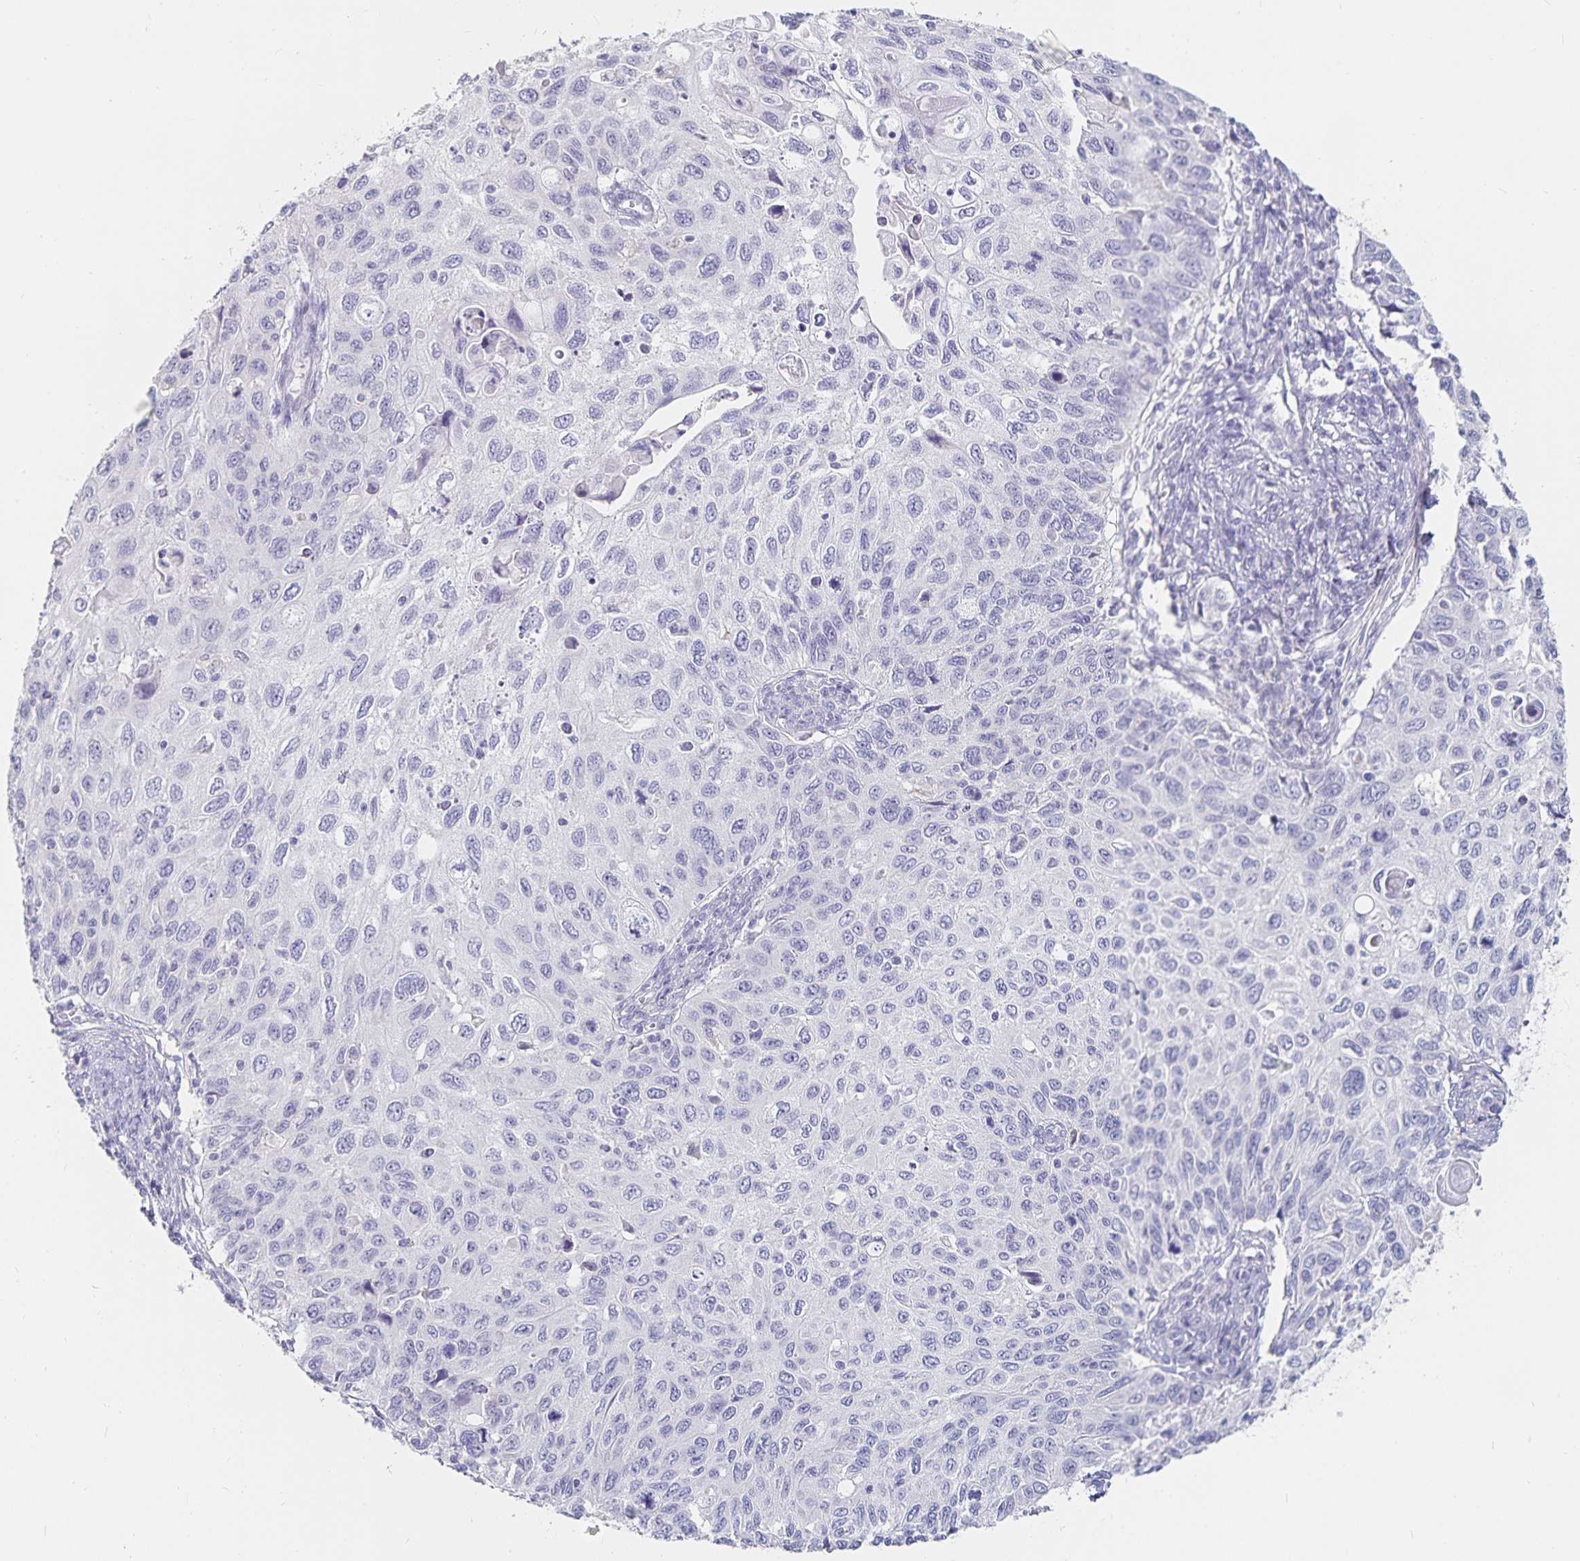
{"staining": {"intensity": "negative", "quantity": "none", "location": "none"}, "tissue": "cervical cancer", "cell_type": "Tumor cells", "image_type": "cancer", "snomed": [{"axis": "morphology", "description": "Squamous cell carcinoma, NOS"}, {"axis": "topography", "description": "Cervix"}], "caption": "IHC image of cervical squamous cell carcinoma stained for a protein (brown), which demonstrates no staining in tumor cells. (DAB immunohistochemistry (IHC) with hematoxylin counter stain).", "gene": "SFTPA1", "patient": {"sex": "female", "age": 70}}